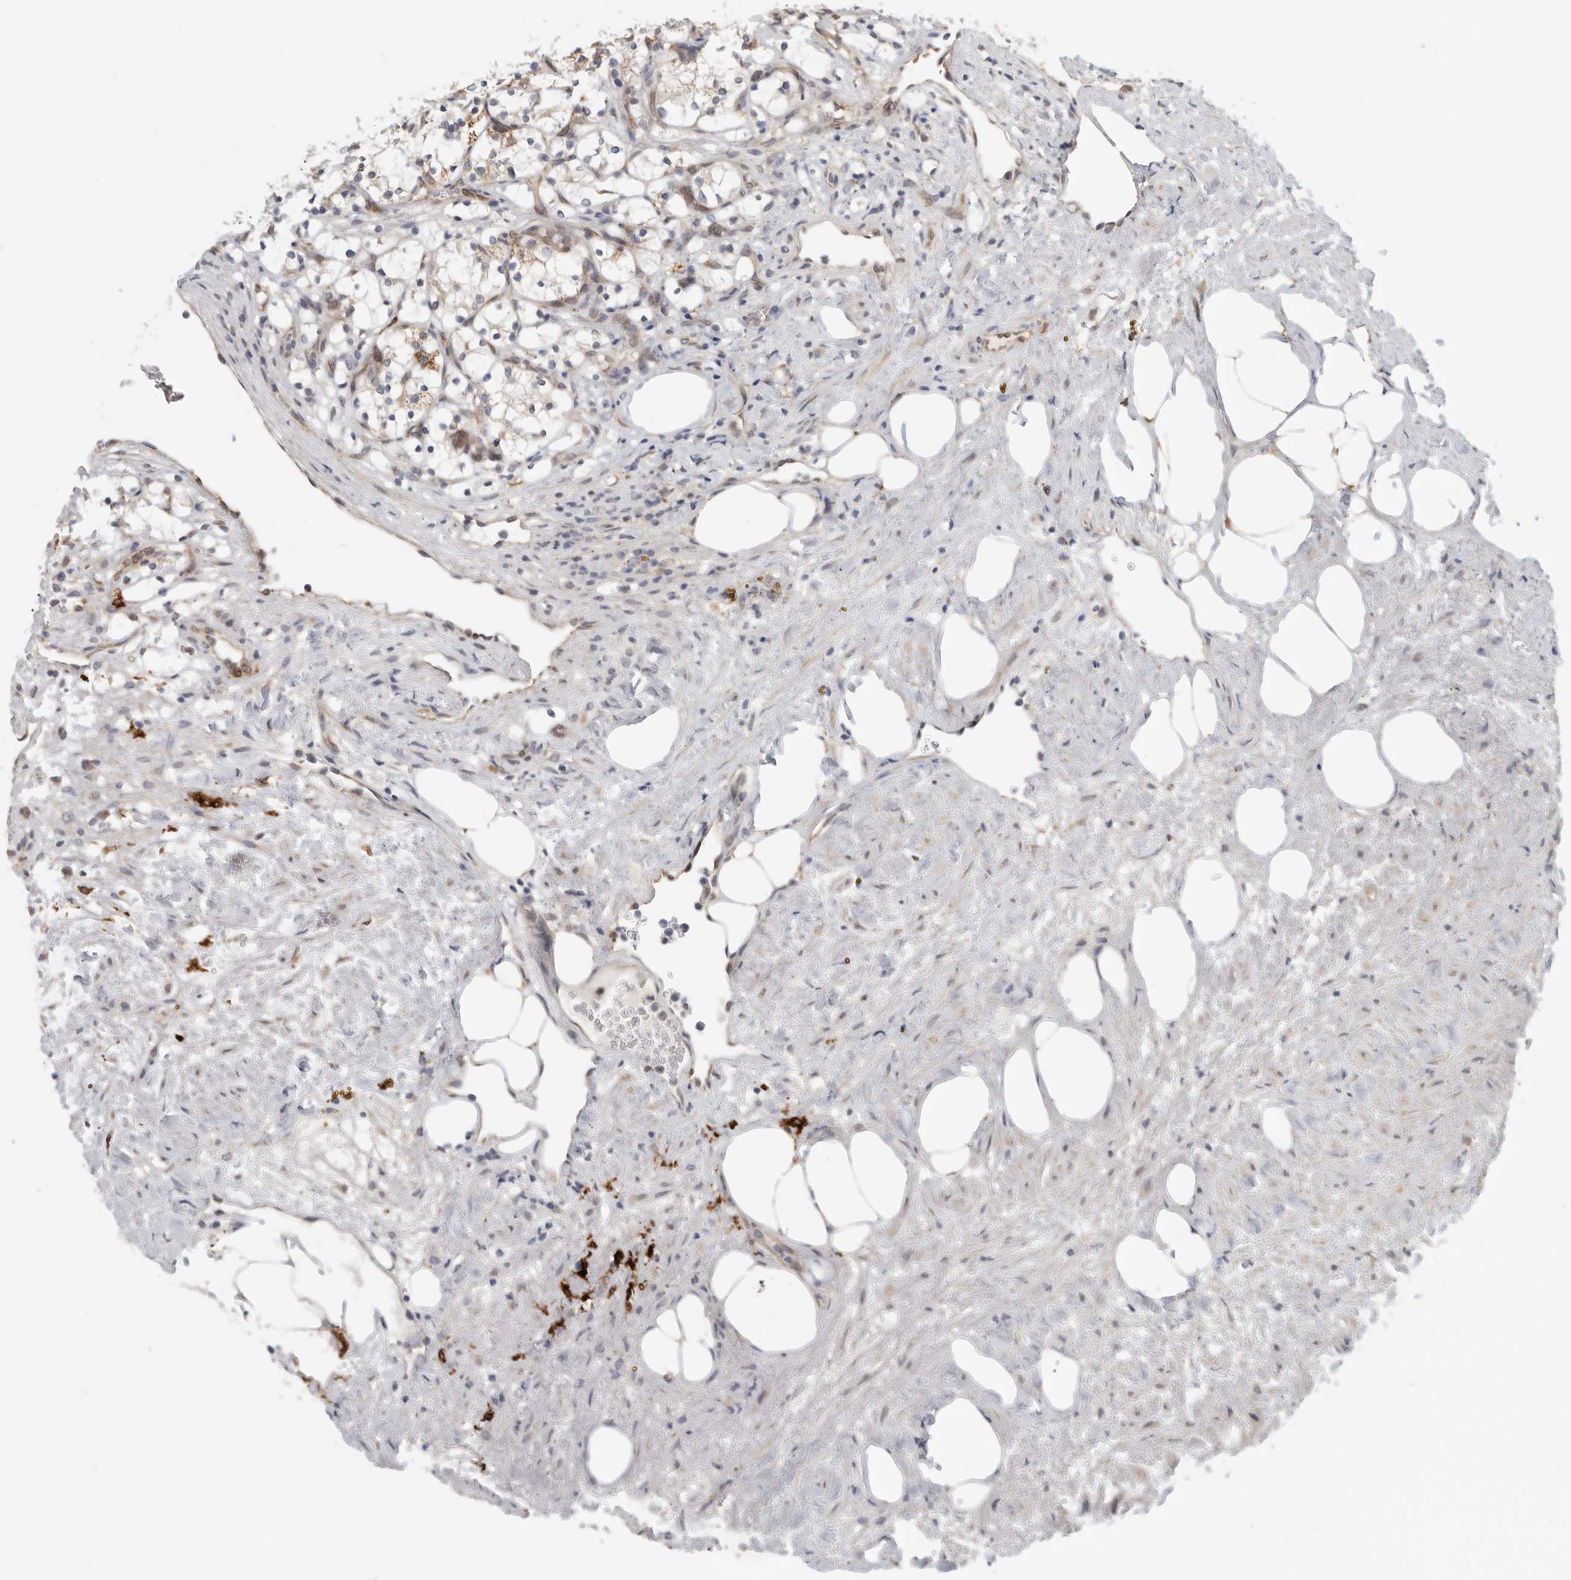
{"staining": {"intensity": "weak", "quantity": "25%-75%", "location": "cytoplasmic/membranous"}, "tissue": "renal cancer", "cell_type": "Tumor cells", "image_type": "cancer", "snomed": [{"axis": "morphology", "description": "Adenocarcinoma, NOS"}, {"axis": "topography", "description": "Kidney"}], "caption": "Weak cytoplasmic/membranous staining for a protein is present in approximately 25%-75% of tumor cells of renal cancer using immunohistochemistry.", "gene": "BCAP29", "patient": {"sex": "female", "age": 69}}